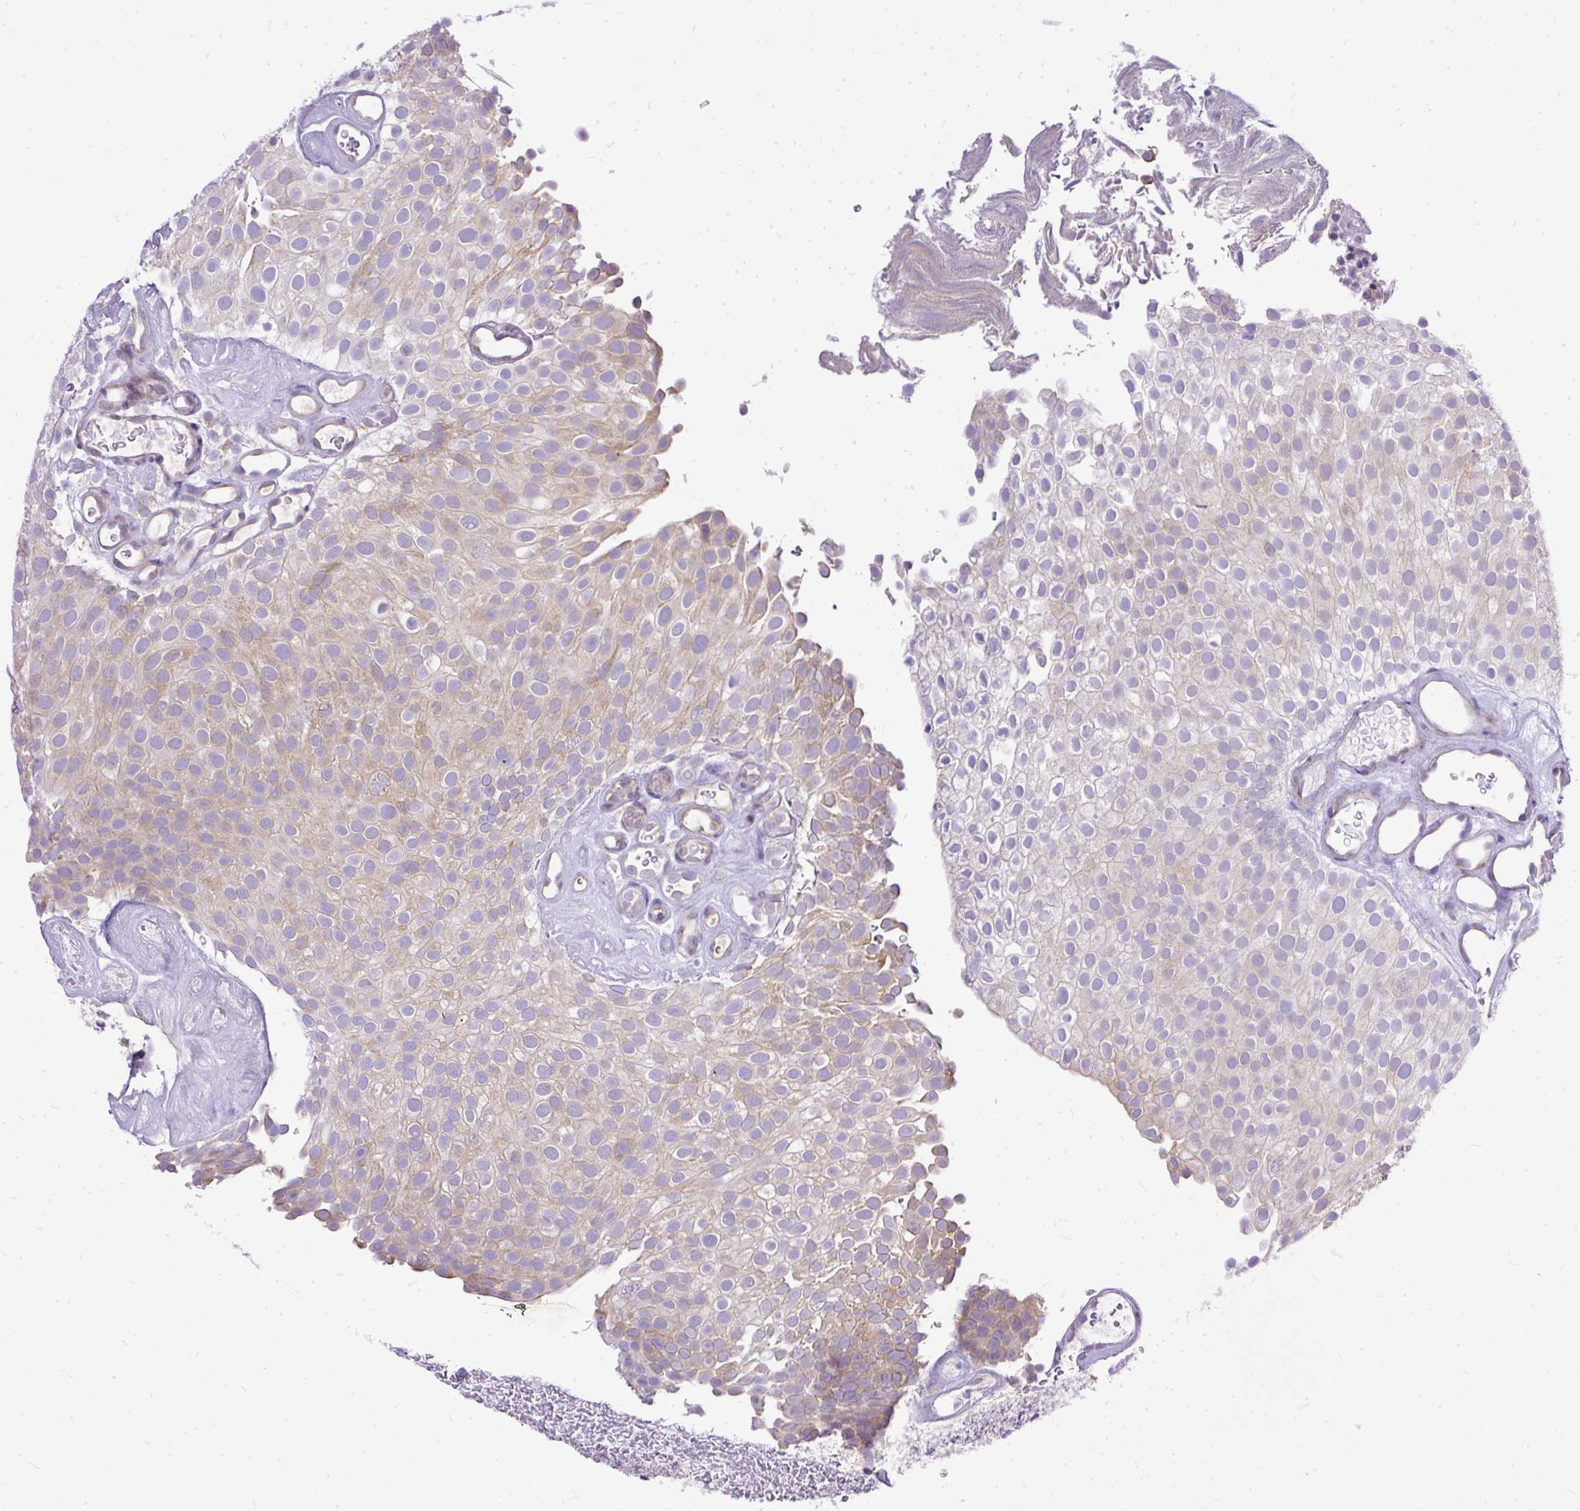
{"staining": {"intensity": "weak", "quantity": "25%-75%", "location": "cytoplasmic/membranous"}, "tissue": "urothelial cancer", "cell_type": "Tumor cells", "image_type": "cancer", "snomed": [{"axis": "morphology", "description": "Urothelial carcinoma, Low grade"}, {"axis": "topography", "description": "Urinary bladder"}], "caption": "DAB (3,3'-diaminobenzidine) immunohistochemical staining of human urothelial cancer displays weak cytoplasmic/membranous protein expression in approximately 25%-75% of tumor cells. Nuclei are stained in blue.", "gene": "AMFR", "patient": {"sex": "male", "age": 78}}